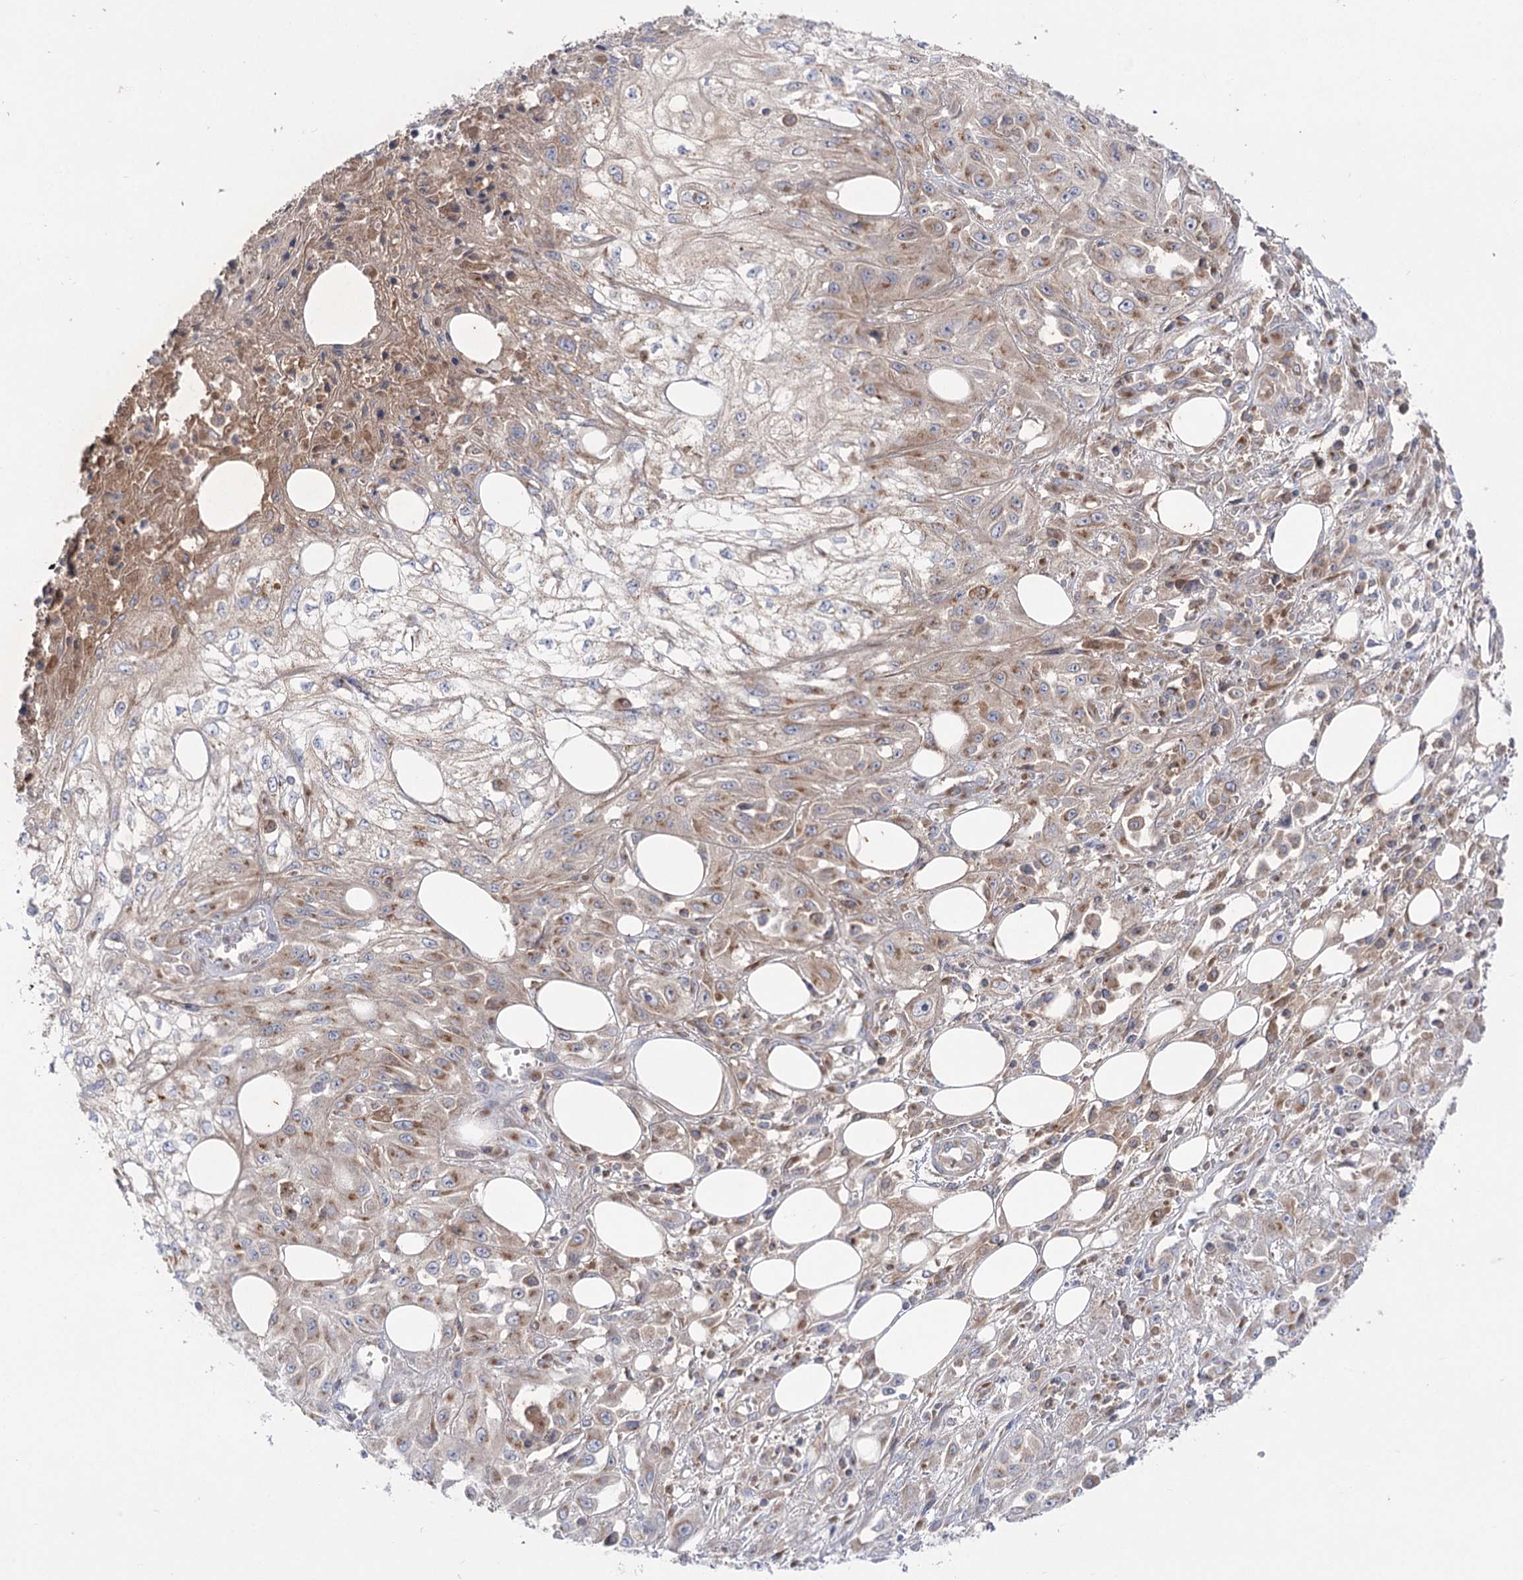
{"staining": {"intensity": "moderate", "quantity": "25%-75%", "location": "cytoplasmic/membranous"}, "tissue": "skin cancer", "cell_type": "Tumor cells", "image_type": "cancer", "snomed": [{"axis": "morphology", "description": "Squamous cell carcinoma, NOS"}, {"axis": "morphology", "description": "Squamous cell carcinoma, metastatic, NOS"}, {"axis": "topography", "description": "Skin"}, {"axis": "topography", "description": "Lymph node"}], "caption": "Protein analysis of skin cancer tissue demonstrates moderate cytoplasmic/membranous positivity in about 25%-75% of tumor cells.", "gene": "GBF1", "patient": {"sex": "male", "age": 75}}